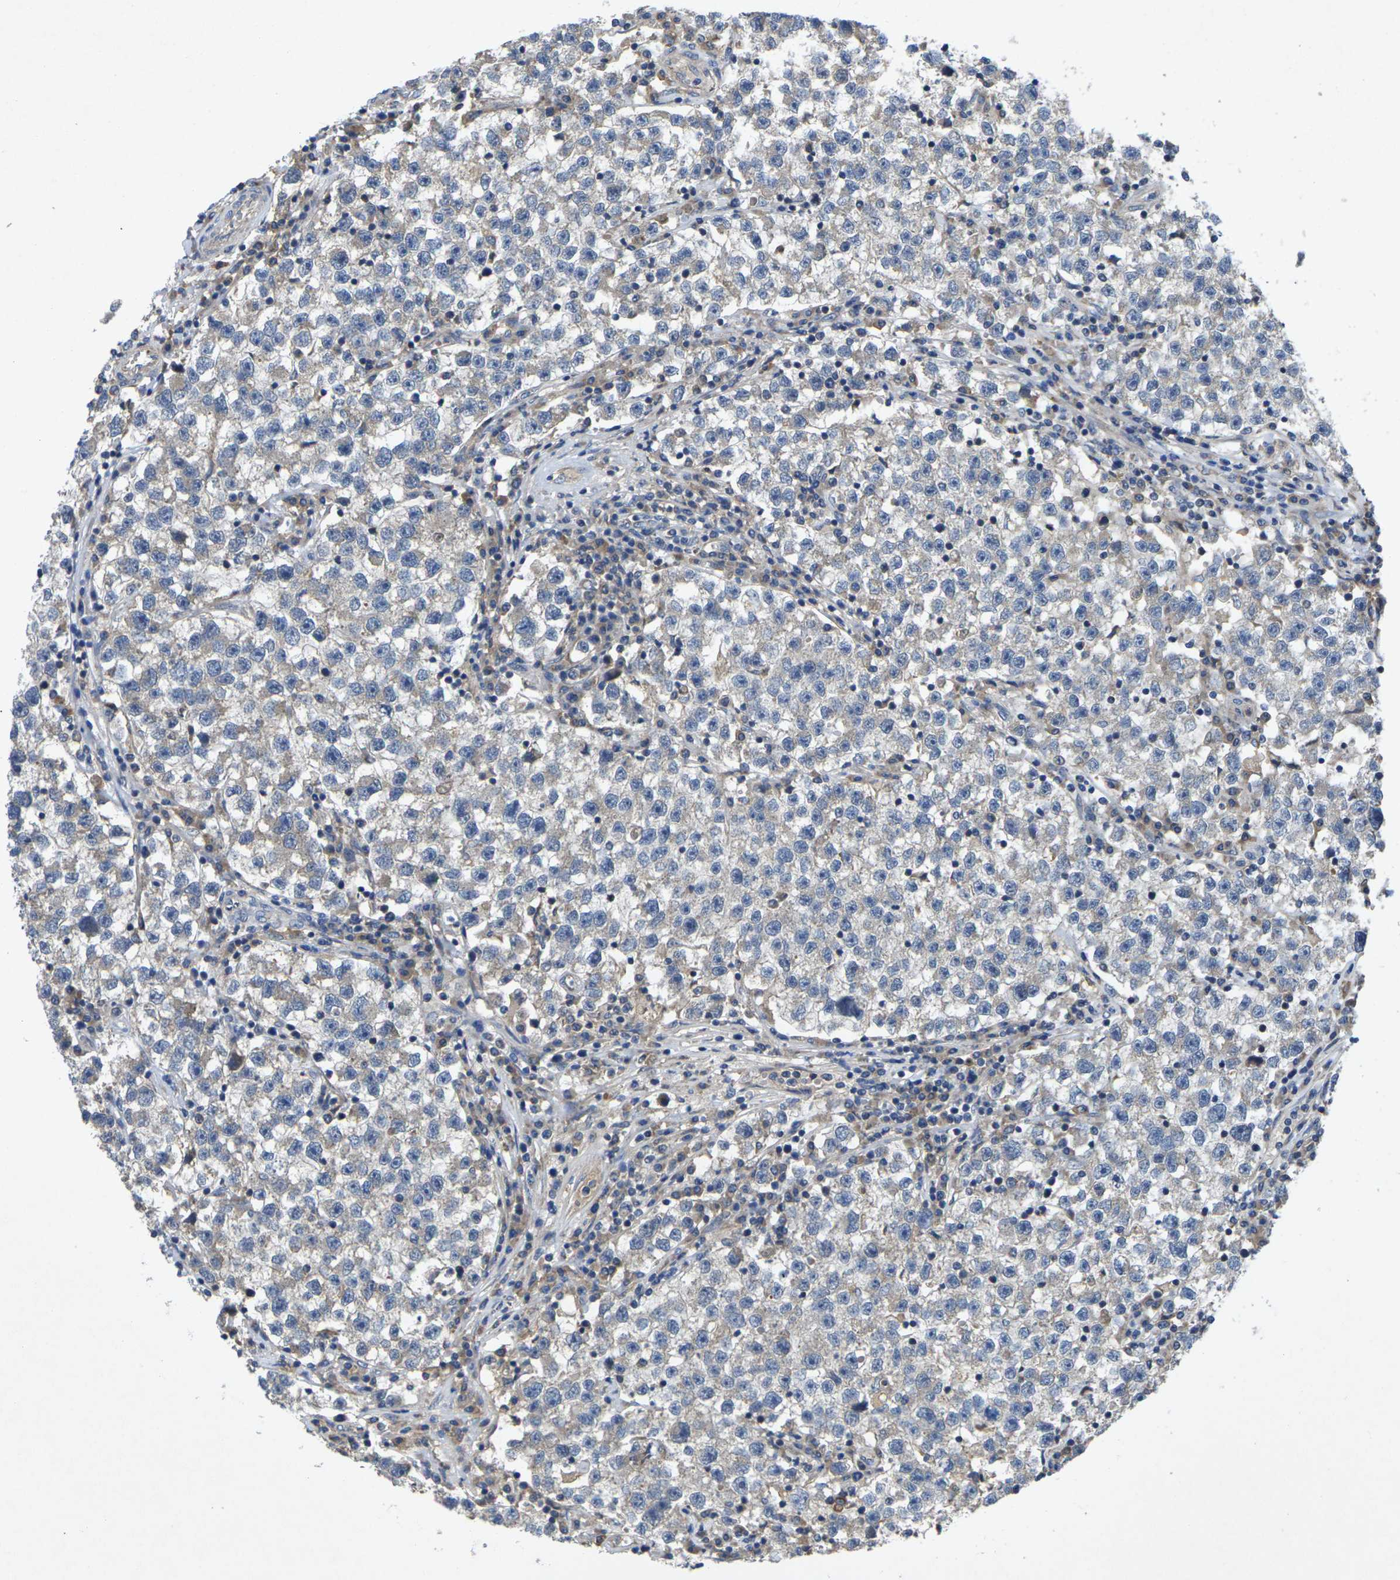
{"staining": {"intensity": "negative", "quantity": "none", "location": "none"}, "tissue": "testis cancer", "cell_type": "Tumor cells", "image_type": "cancer", "snomed": [{"axis": "morphology", "description": "Seminoma, NOS"}, {"axis": "topography", "description": "Testis"}], "caption": "Immunohistochemistry histopathology image of human seminoma (testis) stained for a protein (brown), which demonstrates no expression in tumor cells. (DAB IHC with hematoxylin counter stain).", "gene": "KIF1B", "patient": {"sex": "male", "age": 22}}